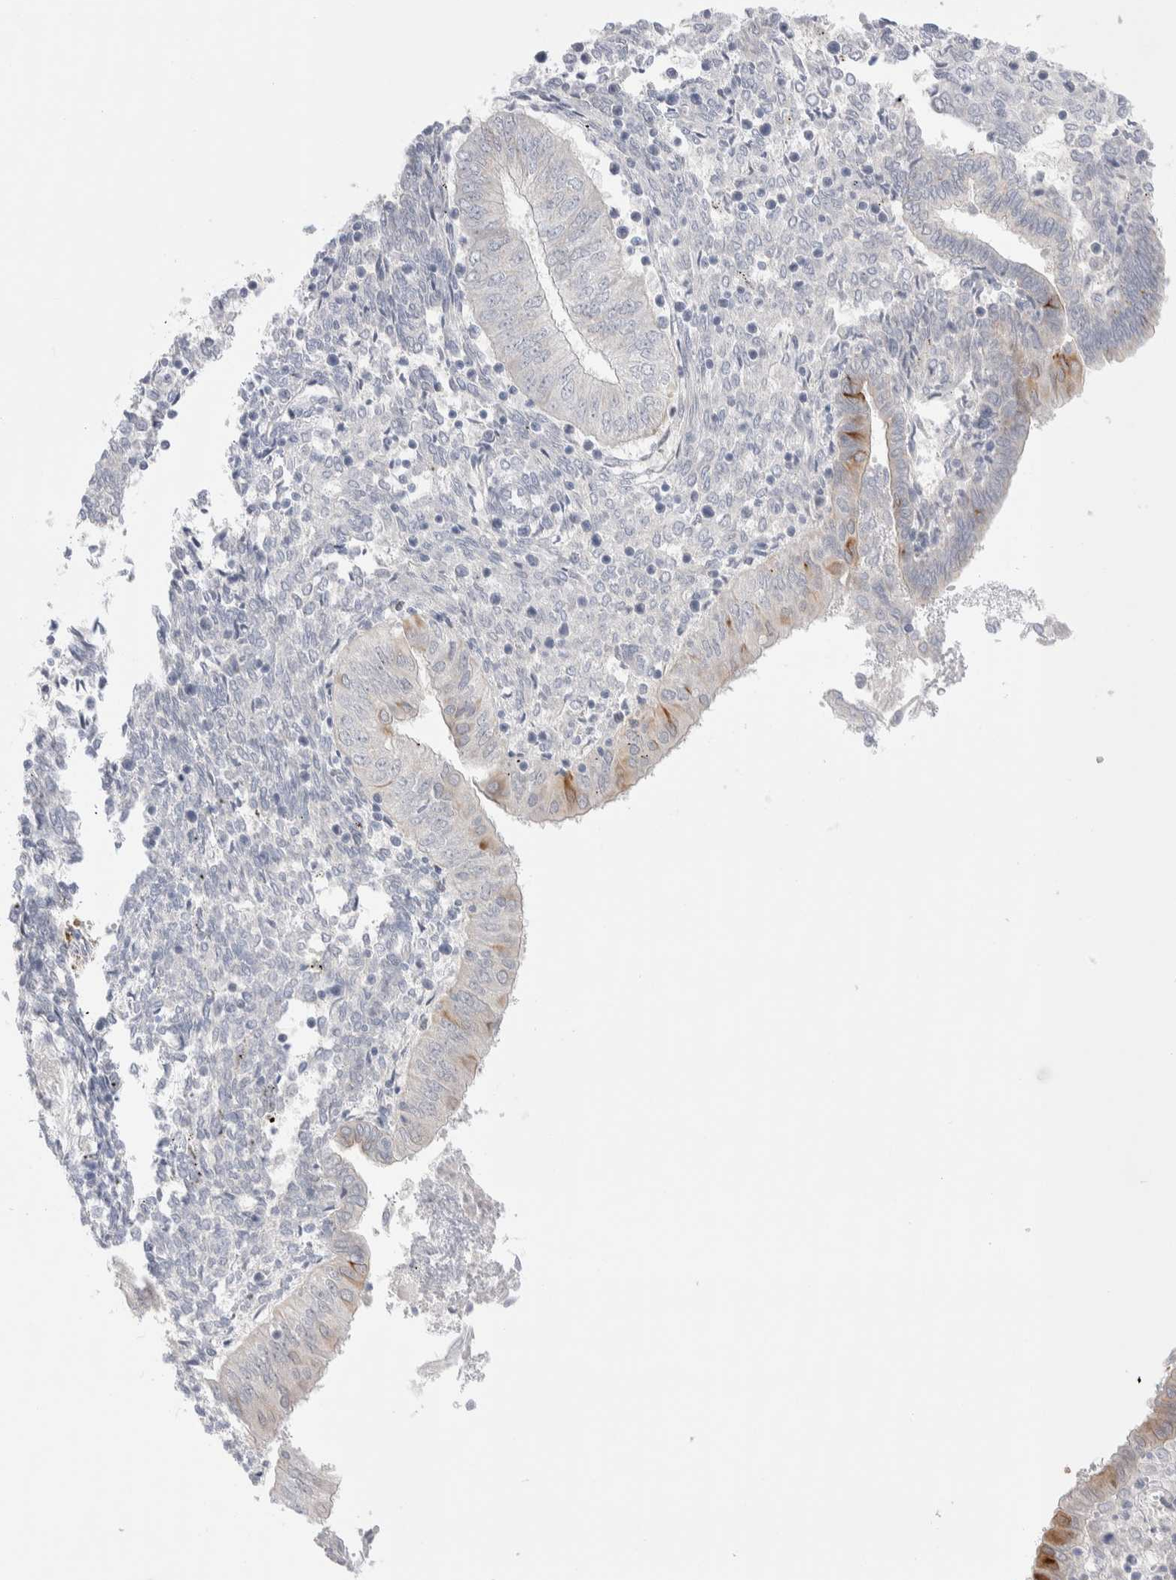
{"staining": {"intensity": "weak", "quantity": "<25%", "location": "cytoplasmic/membranous"}, "tissue": "endometrial cancer", "cell_type": "Tumor cells", "image_type": "cancer", "snomed": [{"axis": "morphology", "description": "Normal tissue, NOS"}, {"axis": "morphology", "description": "Adenocarcinoma, NOS"}, {"axis": "topography", "description": "Endometrium"}], "caption": "Immunohistochemistry image of neoplastic tissue: human endometrial cancer (adenocarcinoma) stained with DAB (3,3'-diaminobenzidine) displays no significant protein expression in tumor cells.", "gene": "C1orf112", "patient": {"sex": "female", "age": 53}}